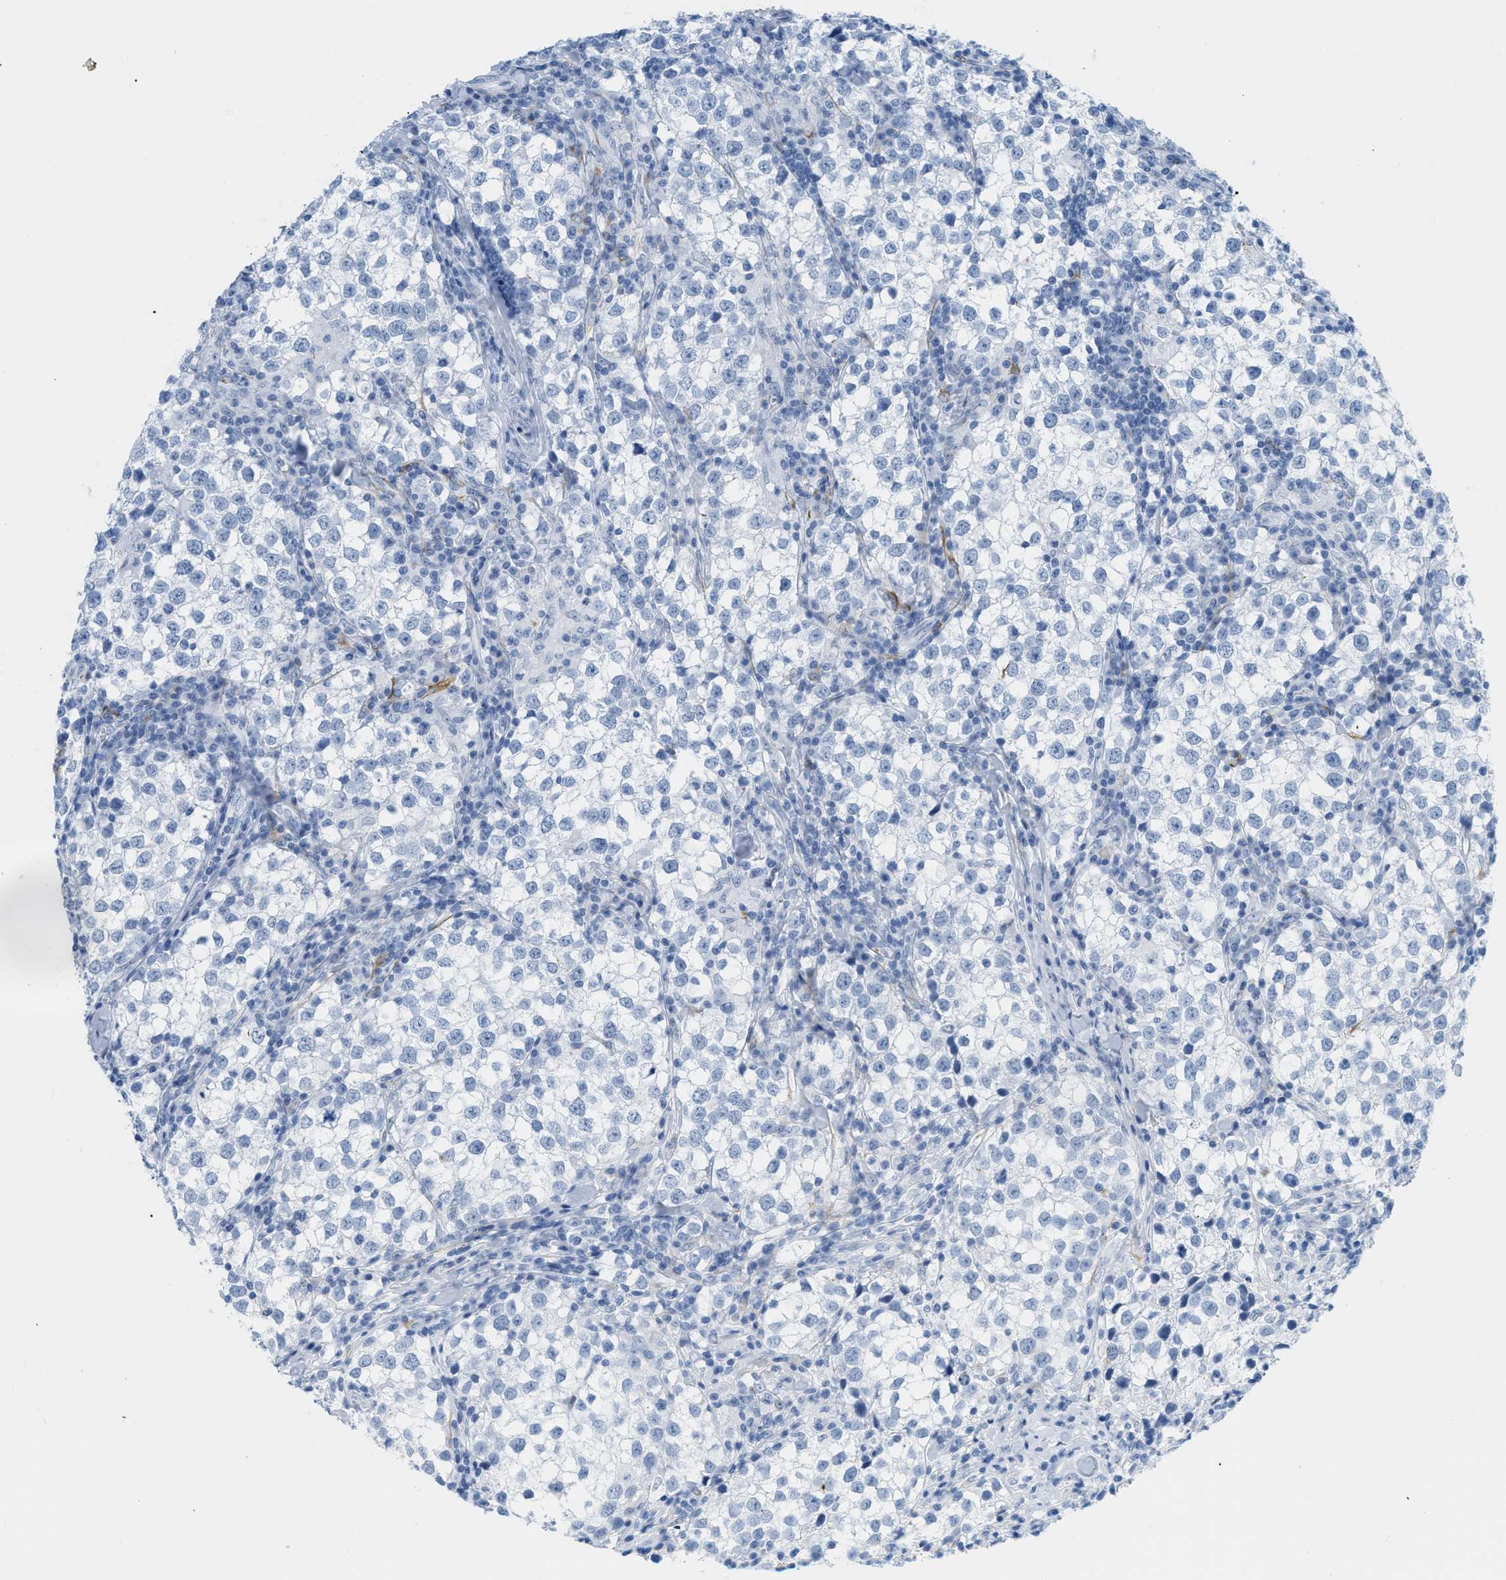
{"staining": {"intensity": "negative", "quantity": "none", "location": "none"}, "tissue": "testis cancer", "cell_type": "Tumor cells", "image_type": "cancer", "snomed": [{"axis": "morphology", "description": "Seminoma, NOS"}, {"axis": "morphology", "description": "Carcinoma, Embryonal, NOS"}, {"axis": "topography", "description": "Testis"}], "caption": "DAB (3,3'-diaminobenzidine) immunohistochemical staining of seminoma (testis) shows no significant positivity in tumor cells.", "gene": "DES", "patient": {"sex": "male", "age": 36}}